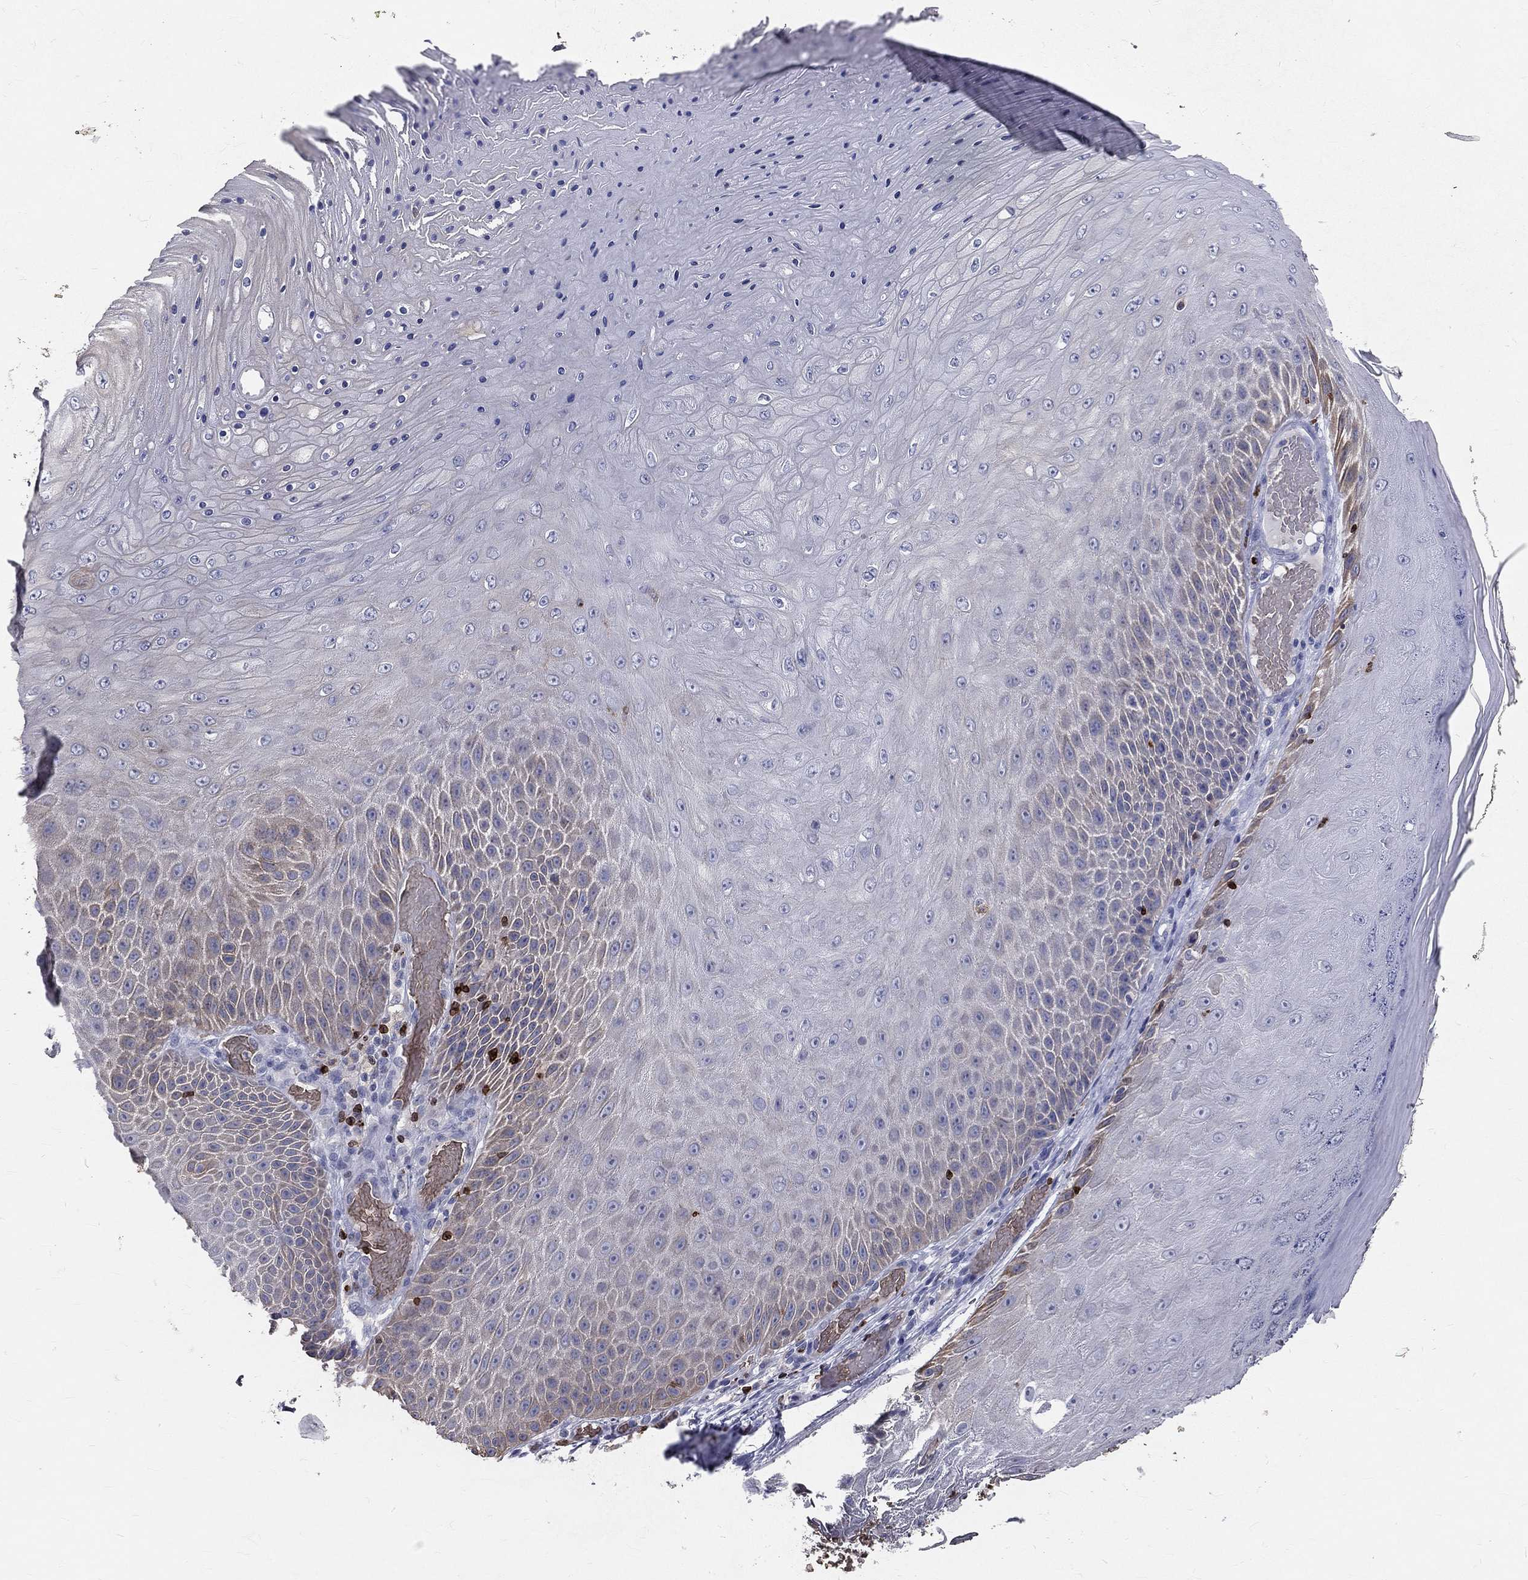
{"staining": {"intensity": "weak", "quantity": "<25%", "location": "cytoplasmic/membranous"}, "tissue": "skin cancer", "cell_type": "Tumor cells", "image_type": "cancer", "snomed": [{"axis": "morphology", "description": "Squamous cell carcinoma, NOS"}, {"axis": "topography", "description": "Skin"}], "caption": "DAB immunohistochemical staining of human skin squamous cell carcinoma demonstrates no significant positivity in tumor cells. Brightfield microscopy of immunohistochemistry stained with DAB (brown) and hematoxylin (blue), captured at high magnification.", "gene": "CTSW", "patient": {"sex": "male", "age": 62}}